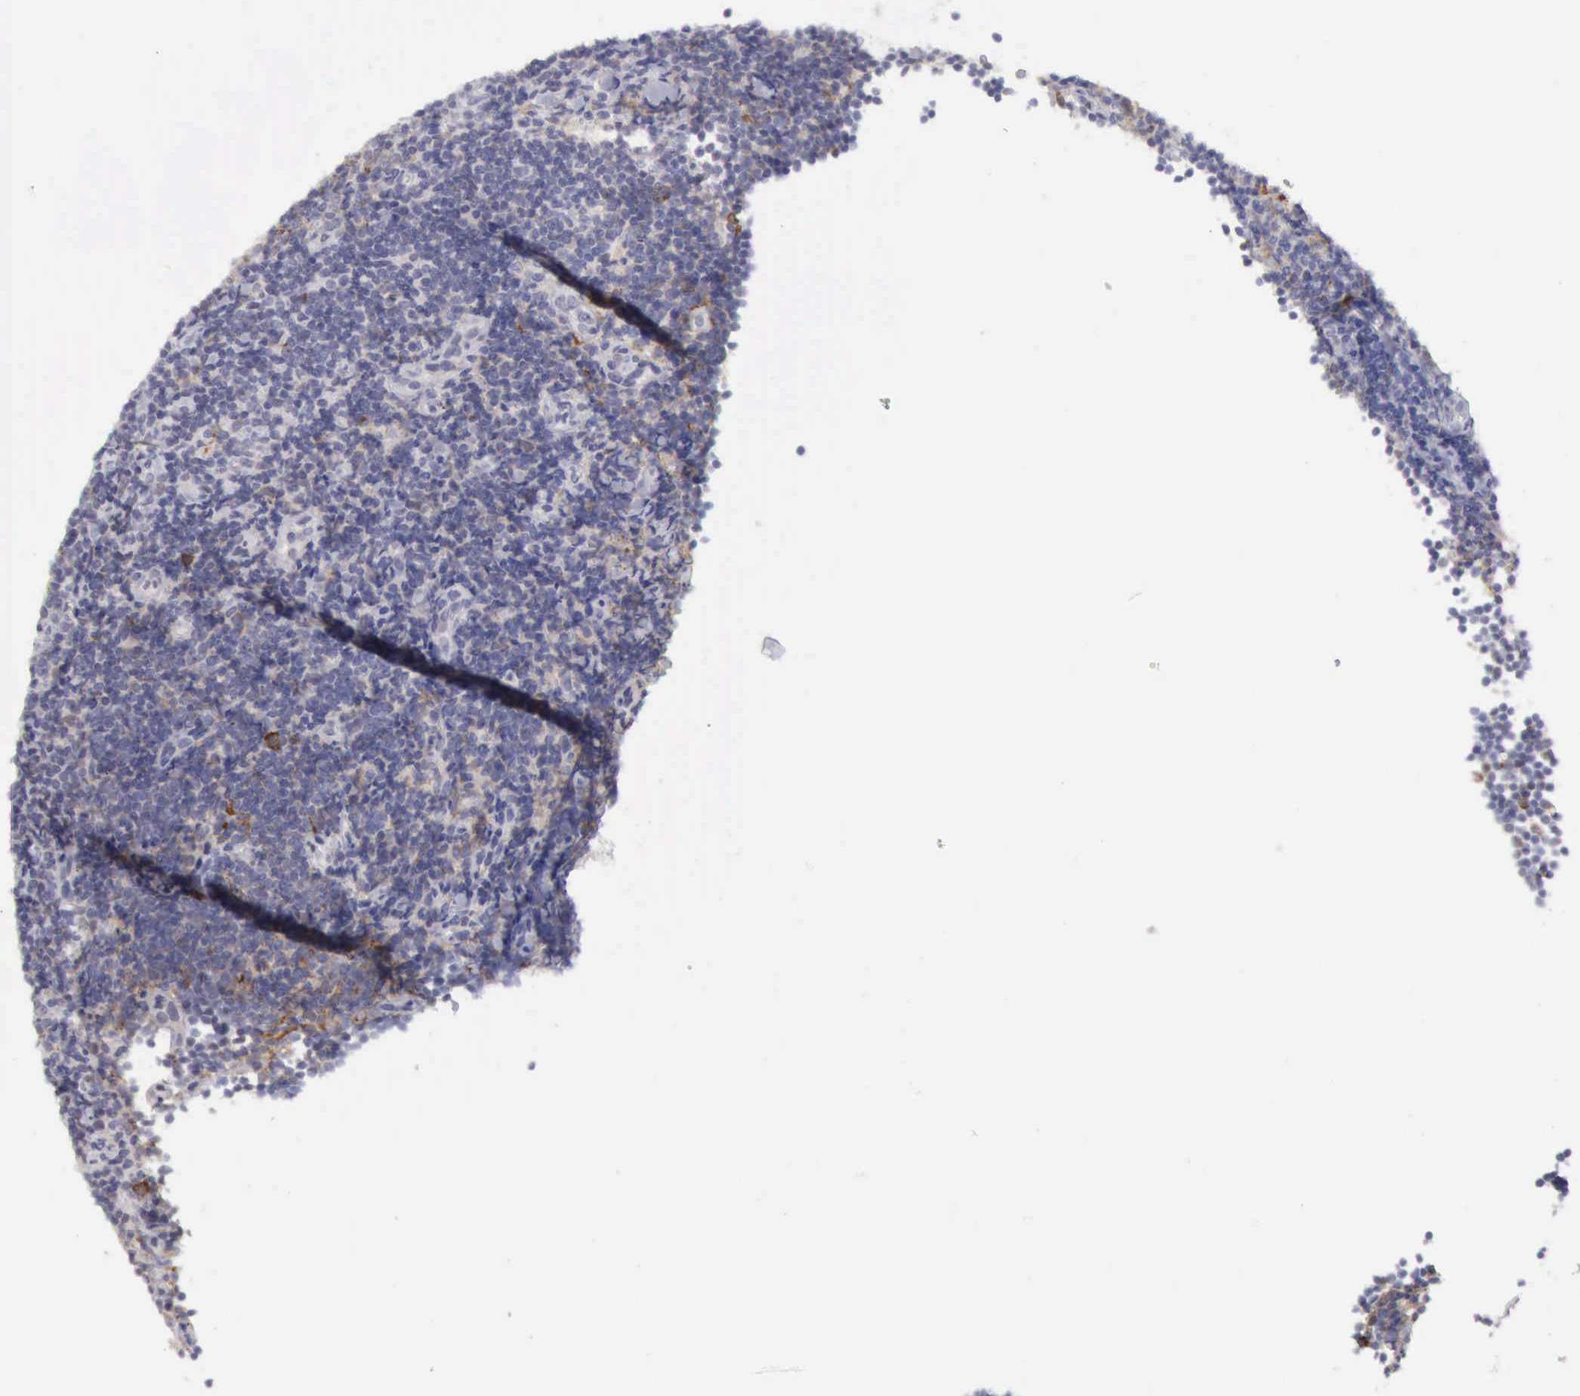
{"staining": {"intensity": "moderate", "quantity": "<25%", "location": "cytoplasmic/membranous"}, "tissue": "lymphoma", "cell_type": "Tumor cells", "image_type": "cancer", "snomed": [{"axis": "morphology", "description": "Malignant lymphoma, non-Hodgkin's type, Low grade"}, {"axis": "topography", "description": "Lymph node"}], "caption": "A photomicrograph showing moderate cytoplasmic/membranous staining in about <25% of tumor cells in low-grade malignant lymphoma, non-Hodgkin's type, as visualized by brown immunohistochemical staining.", "gene": "TFRC", "patient": {"sex": "male", "age": 49}}